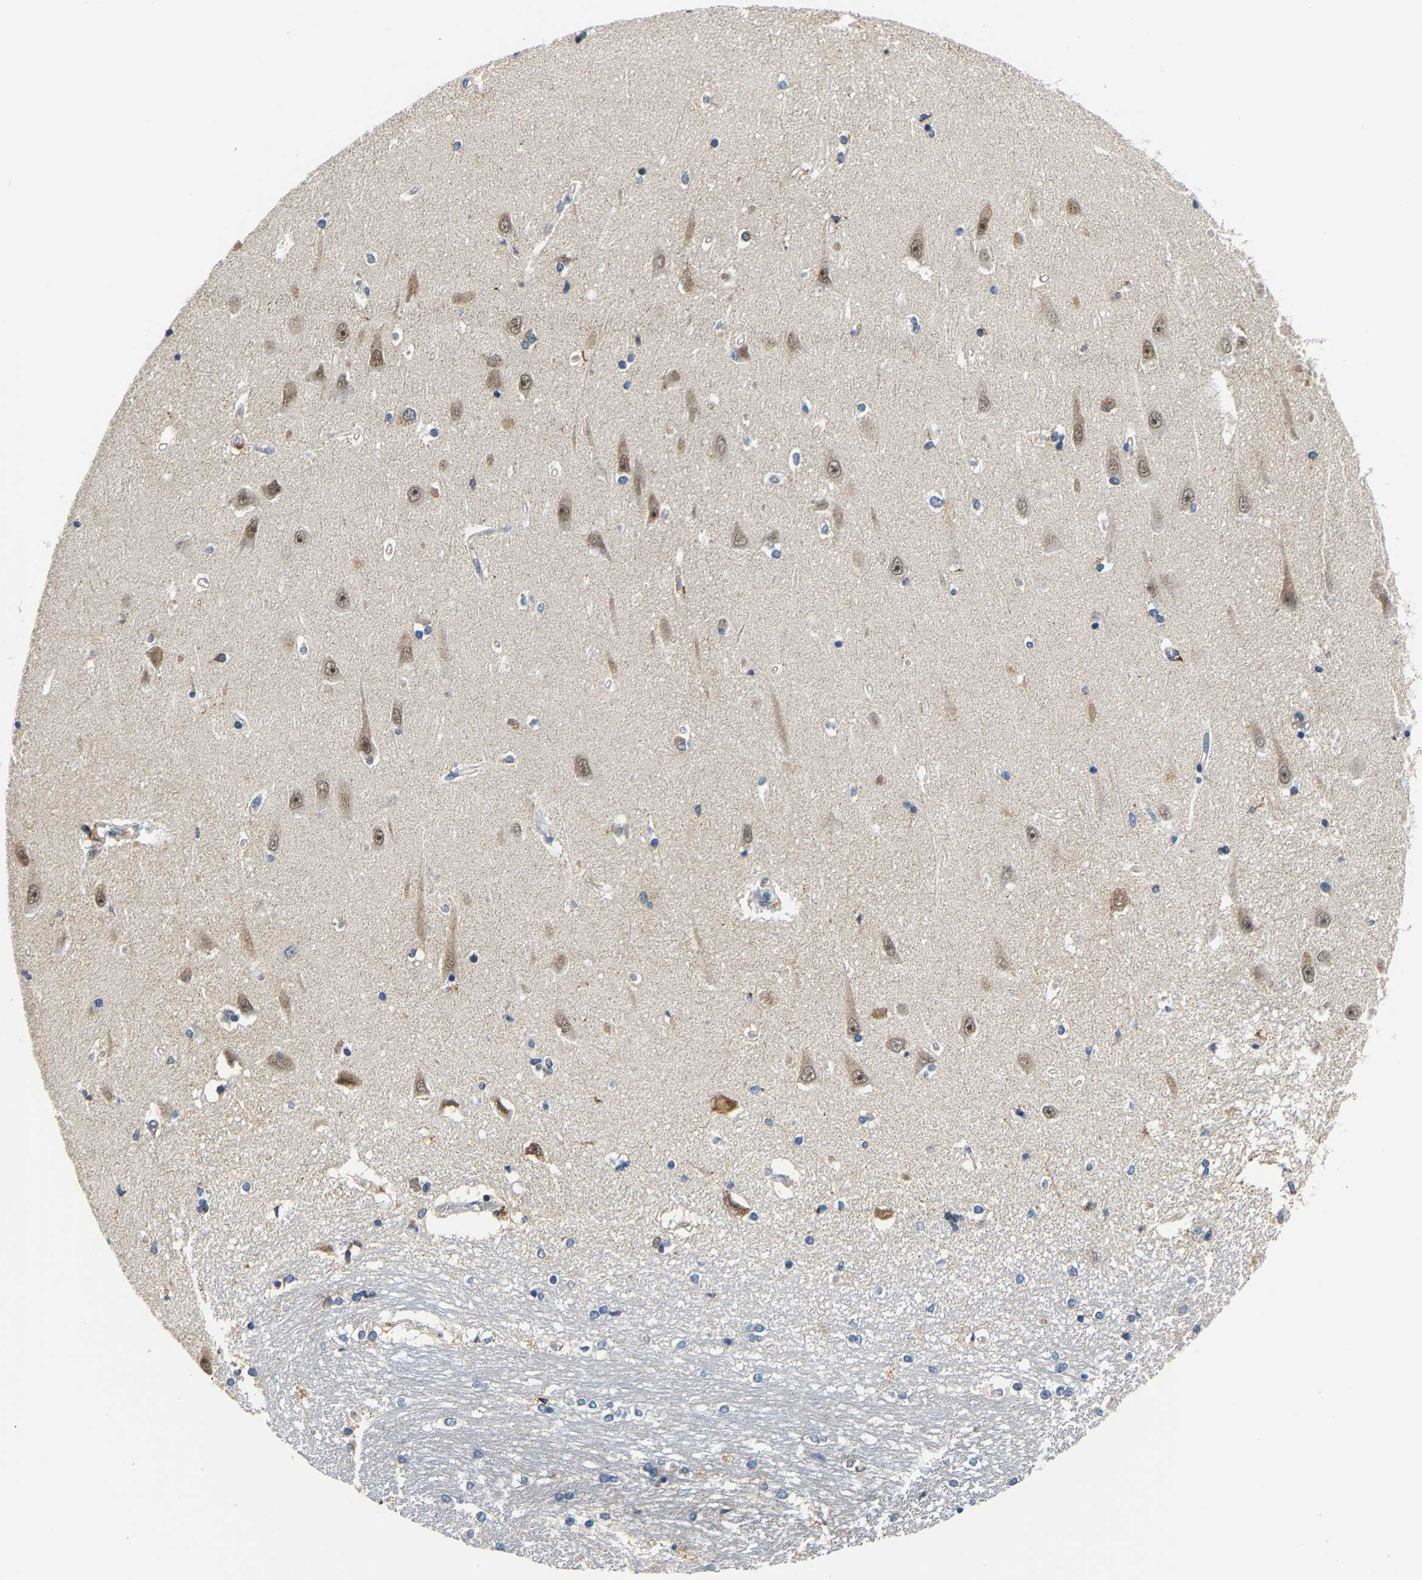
{"staining": {"intensity": "negative", "quantity": "none", "location": "none"}, "tissue": "hippocampus", "cell_type": "Glial cells", "image_type": "normal", "snomed": [{"axis": "morphology", "description": "Normal tissue, NOS"}, {"axis": "topography", "description": "Hippocampus"}], "caption": "High power microscopy image of an immunohistochemistry (IHC) image of benign hippocampus, revealing no significant staining in glial cells. (DAB (3,3'-diaminobenzidine) immunohistochemistry (IHC) visualized using brightfield microscopy, high magnification).", "gene": "GIMAP7", "patient": {"sex": "male", "age": 45}}